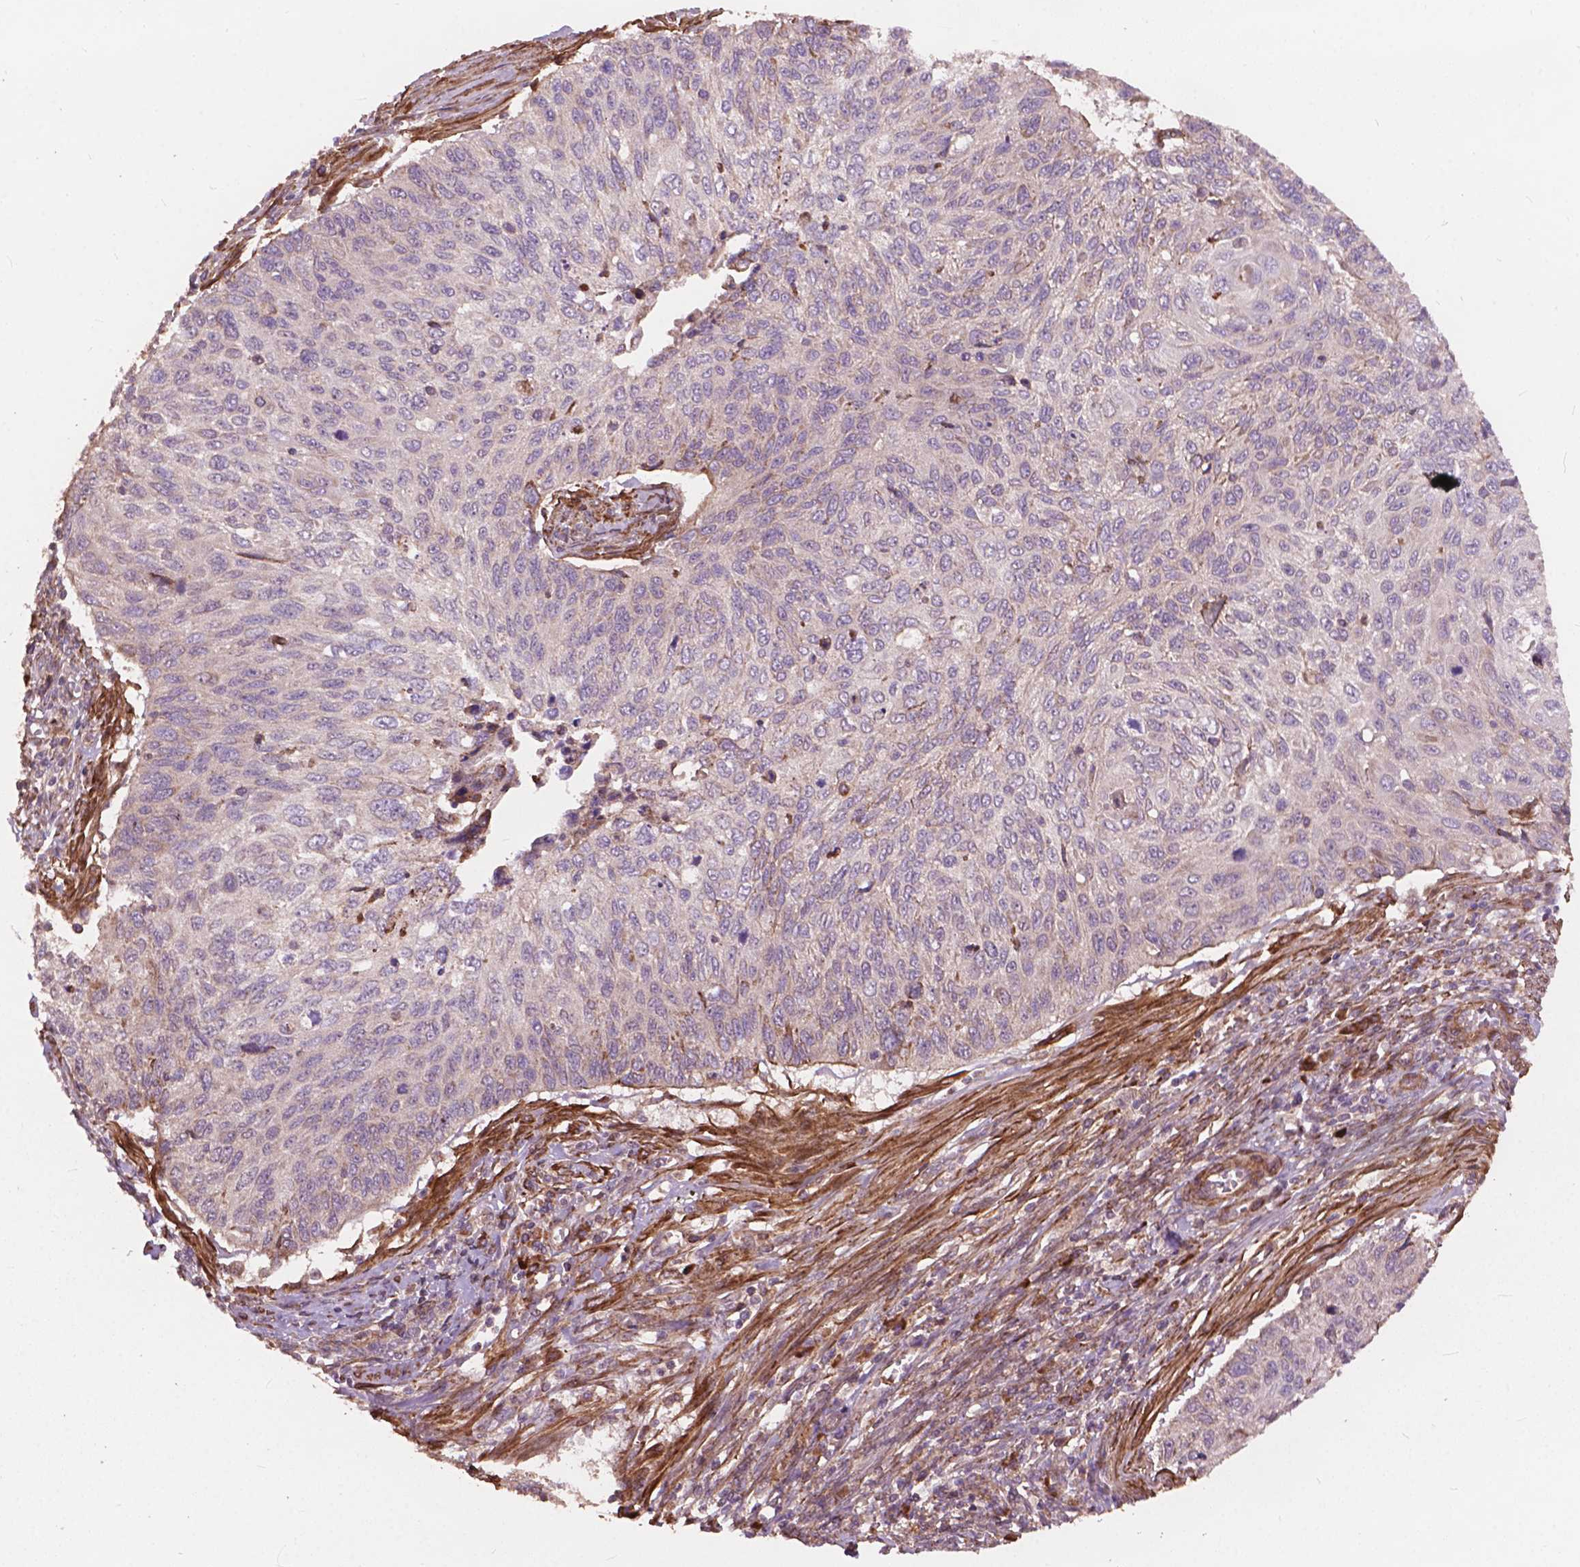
{"staining": {"intensity": "negative", "quantity": "none", "location": "none"}, "tissue": "cervical cancer", "cell_type": "Tumor cells", "image_type": "cancer", "snomed": [{"axis": "morphology", "description": "Squamous cell carcinoma, NOS"}, {"axis": "topography", "description": "Cervix"}], "caption": "The histopathology image exhibits no significant expression in tumor cells of cervical squamous cell carcinoma.", "gene": "FNIP1", "patient": {"sex": "female", "age": 70}}